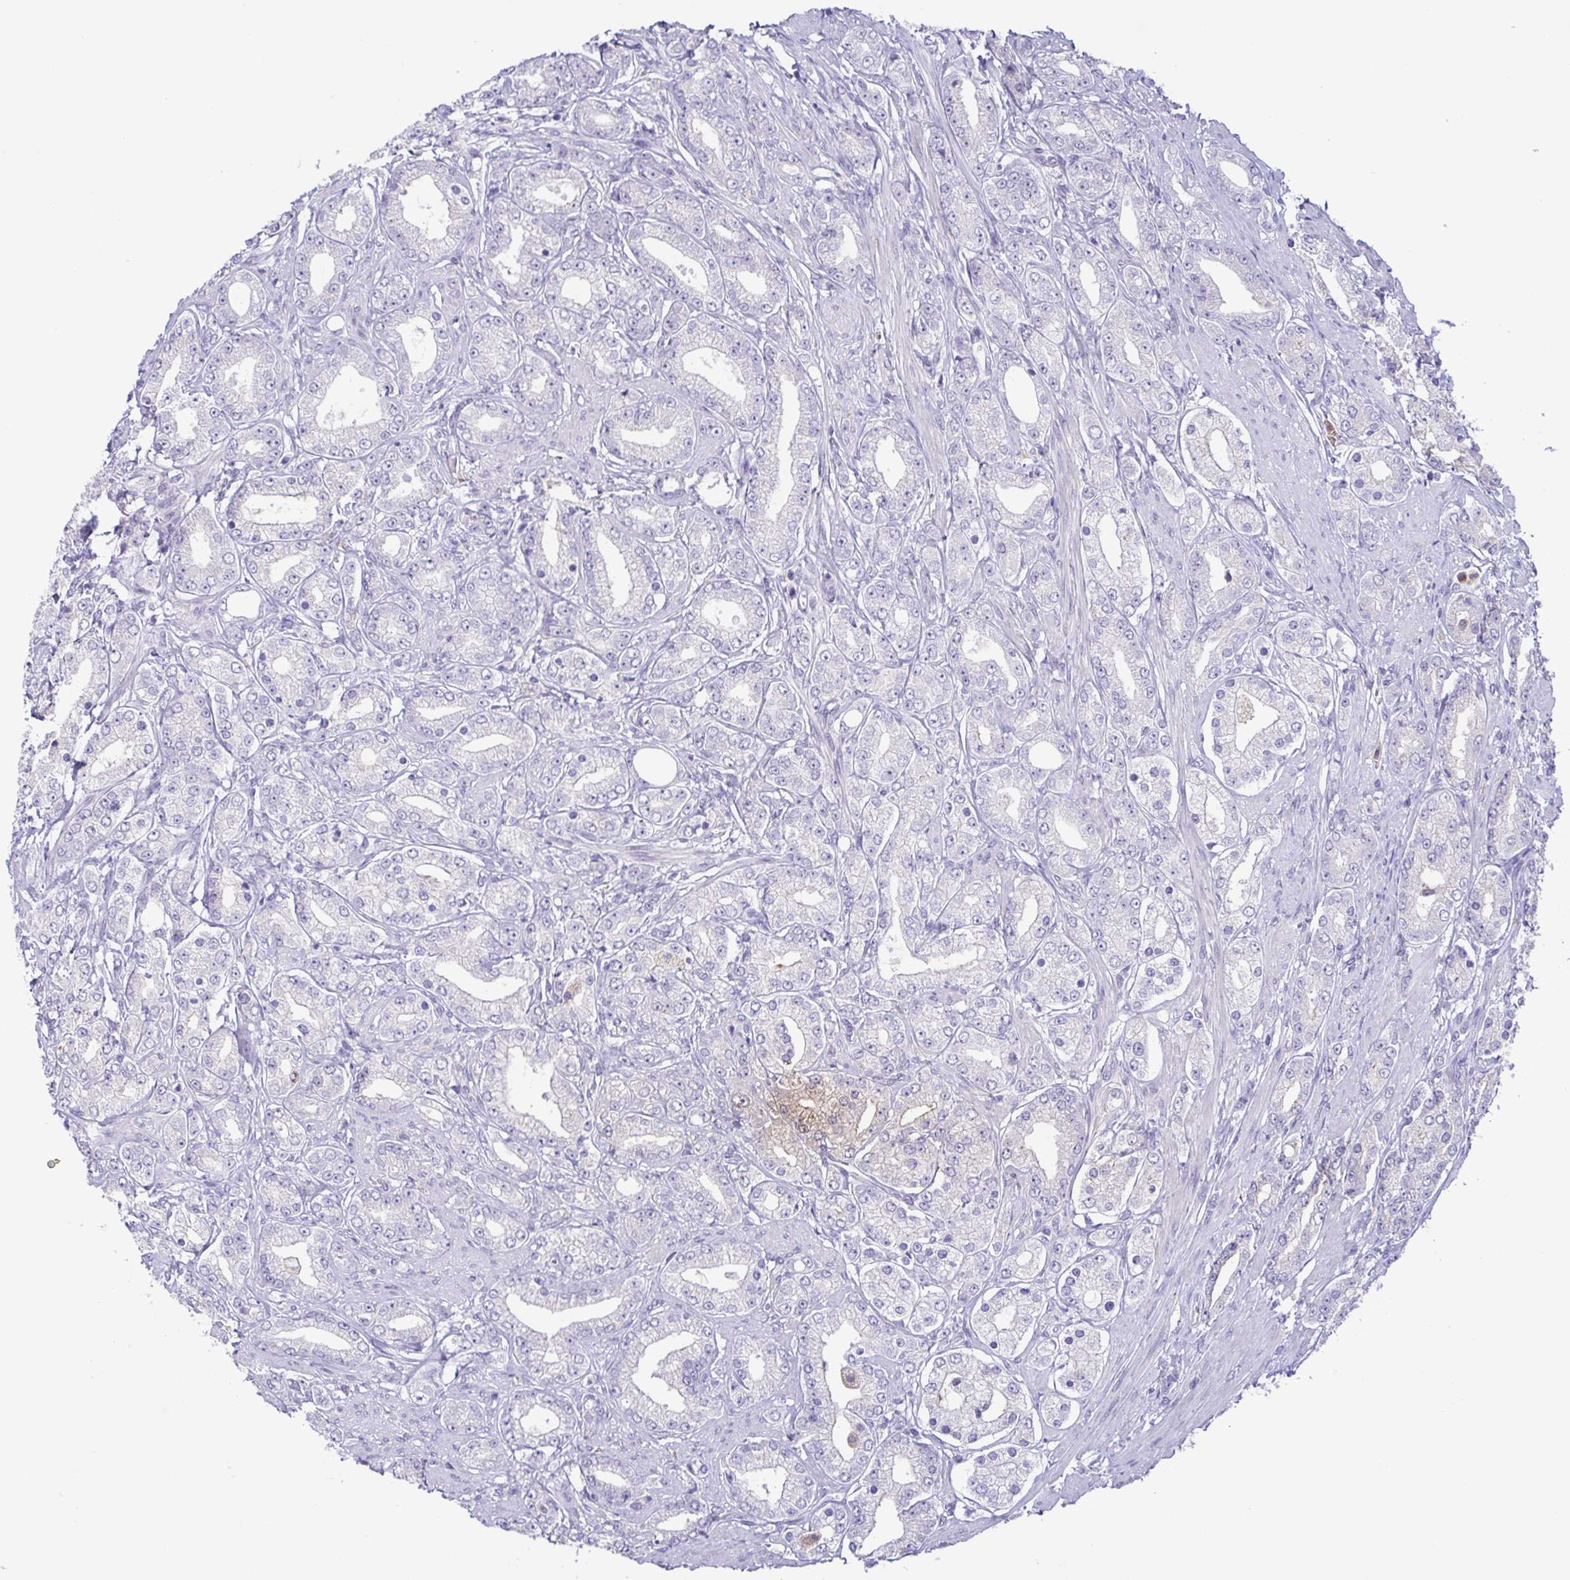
{"staining": {"intensity": "negative", "quantity": "none", "location": "none"}, "tissue": "prostate cancer", "cell_type": "Tumor cells", "image_type": "cancer", "snomed": [{"axis": "morphology", "description": "Adenocarcinoma, High grade"}, {"axis": "topography", "description": "Prostate"}], "caption": "This is a image of IHC staining of high-grade adenocarcinoma (prostate), which shows no positivity in tumor cells.", "gene": "ATP6V1G2", "patient": {"sex": "male", "age": 67}}